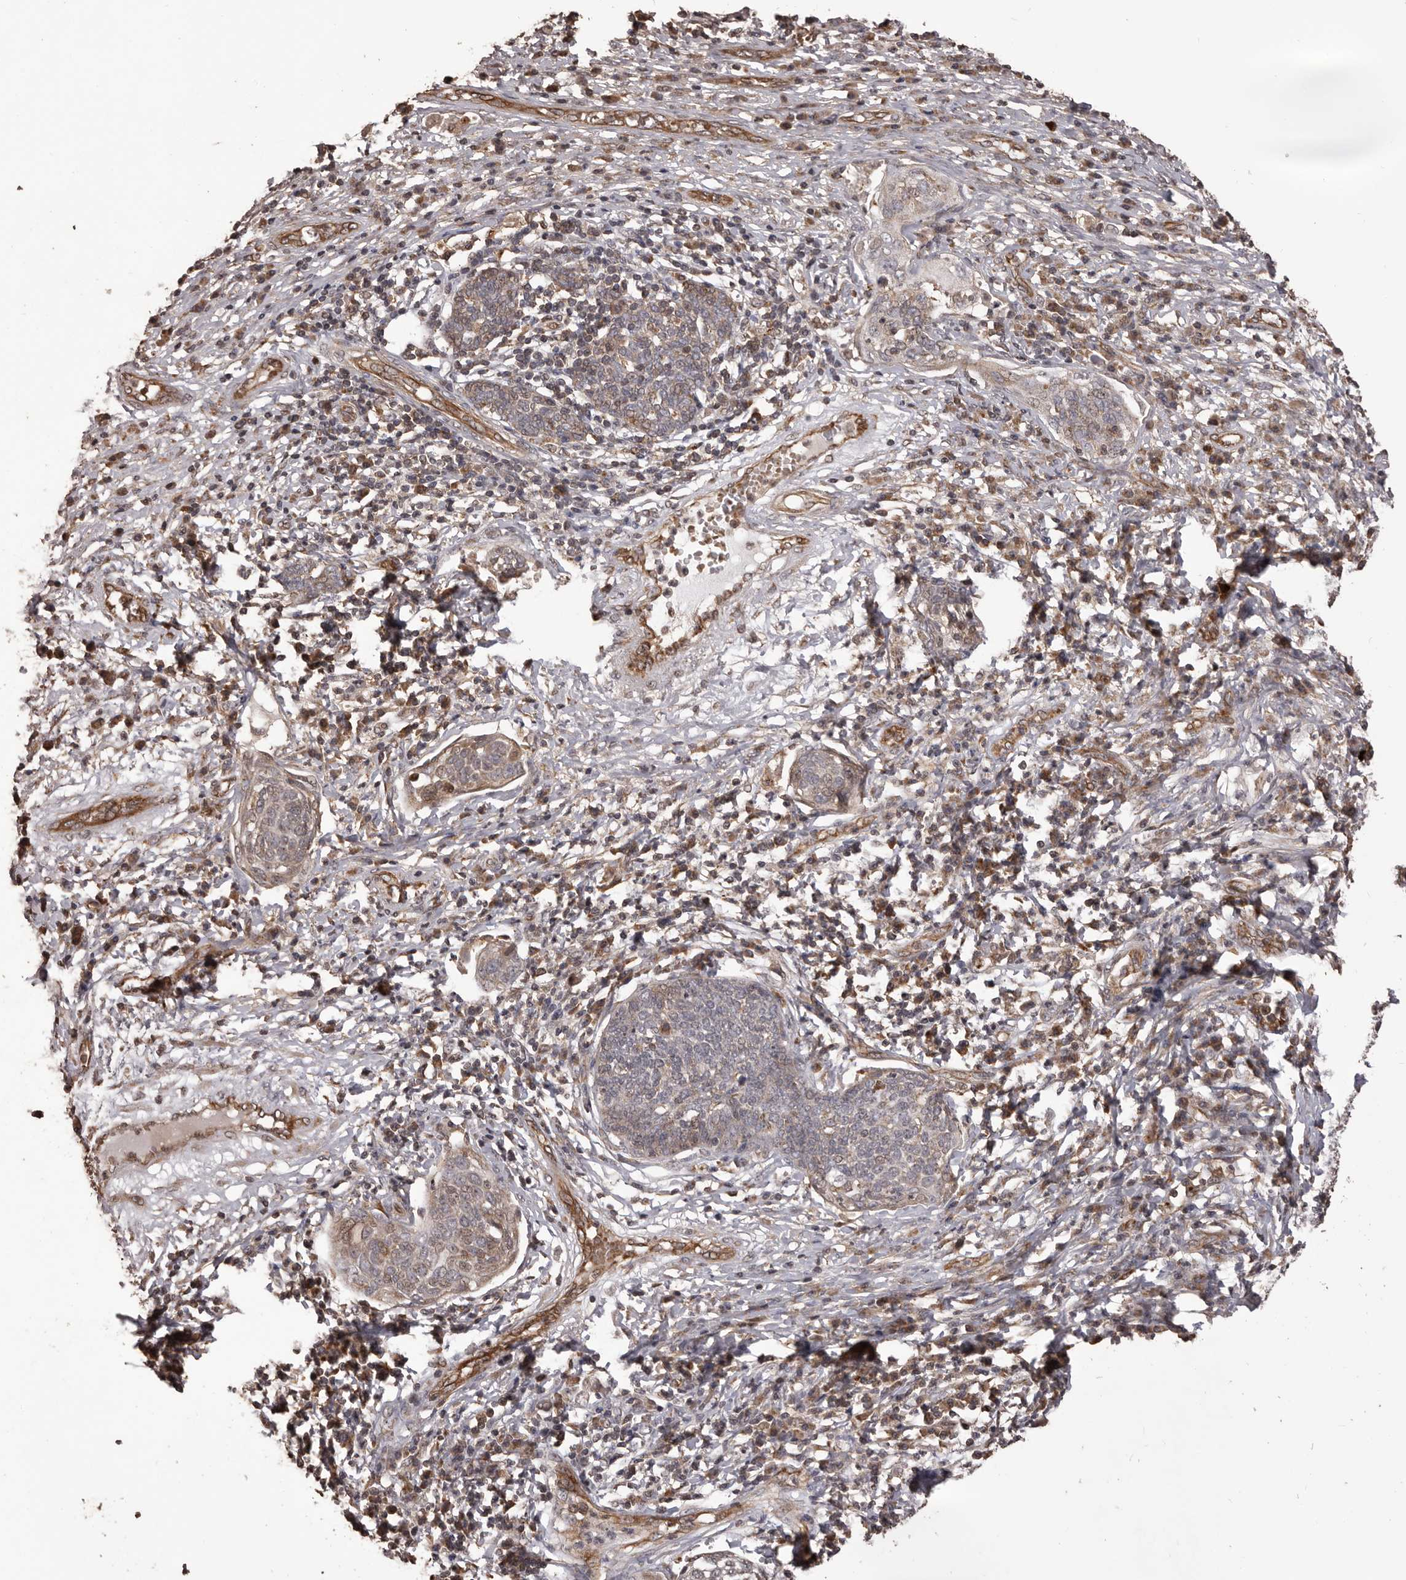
{"staining": {"intensity": "weak", "quantity": "<25%", "location": "cytoplasmic/membranous"}, "tissue": "cervical cancer", "cell_type": "Tumor cells", "image_type": "cancer", "snomed": [{"axis": "morphology", "description": "Squamous cell carcinoma, NOS"}, {"axis": "topography", "description": "Cervix"}], "caption": "Cervical squamous cell carcinoma was stained to show a protein in brown. There is no significant expression in tumor cells.", "gene": "QRSL1", "patient": {"sex": "female", "age": 34}}